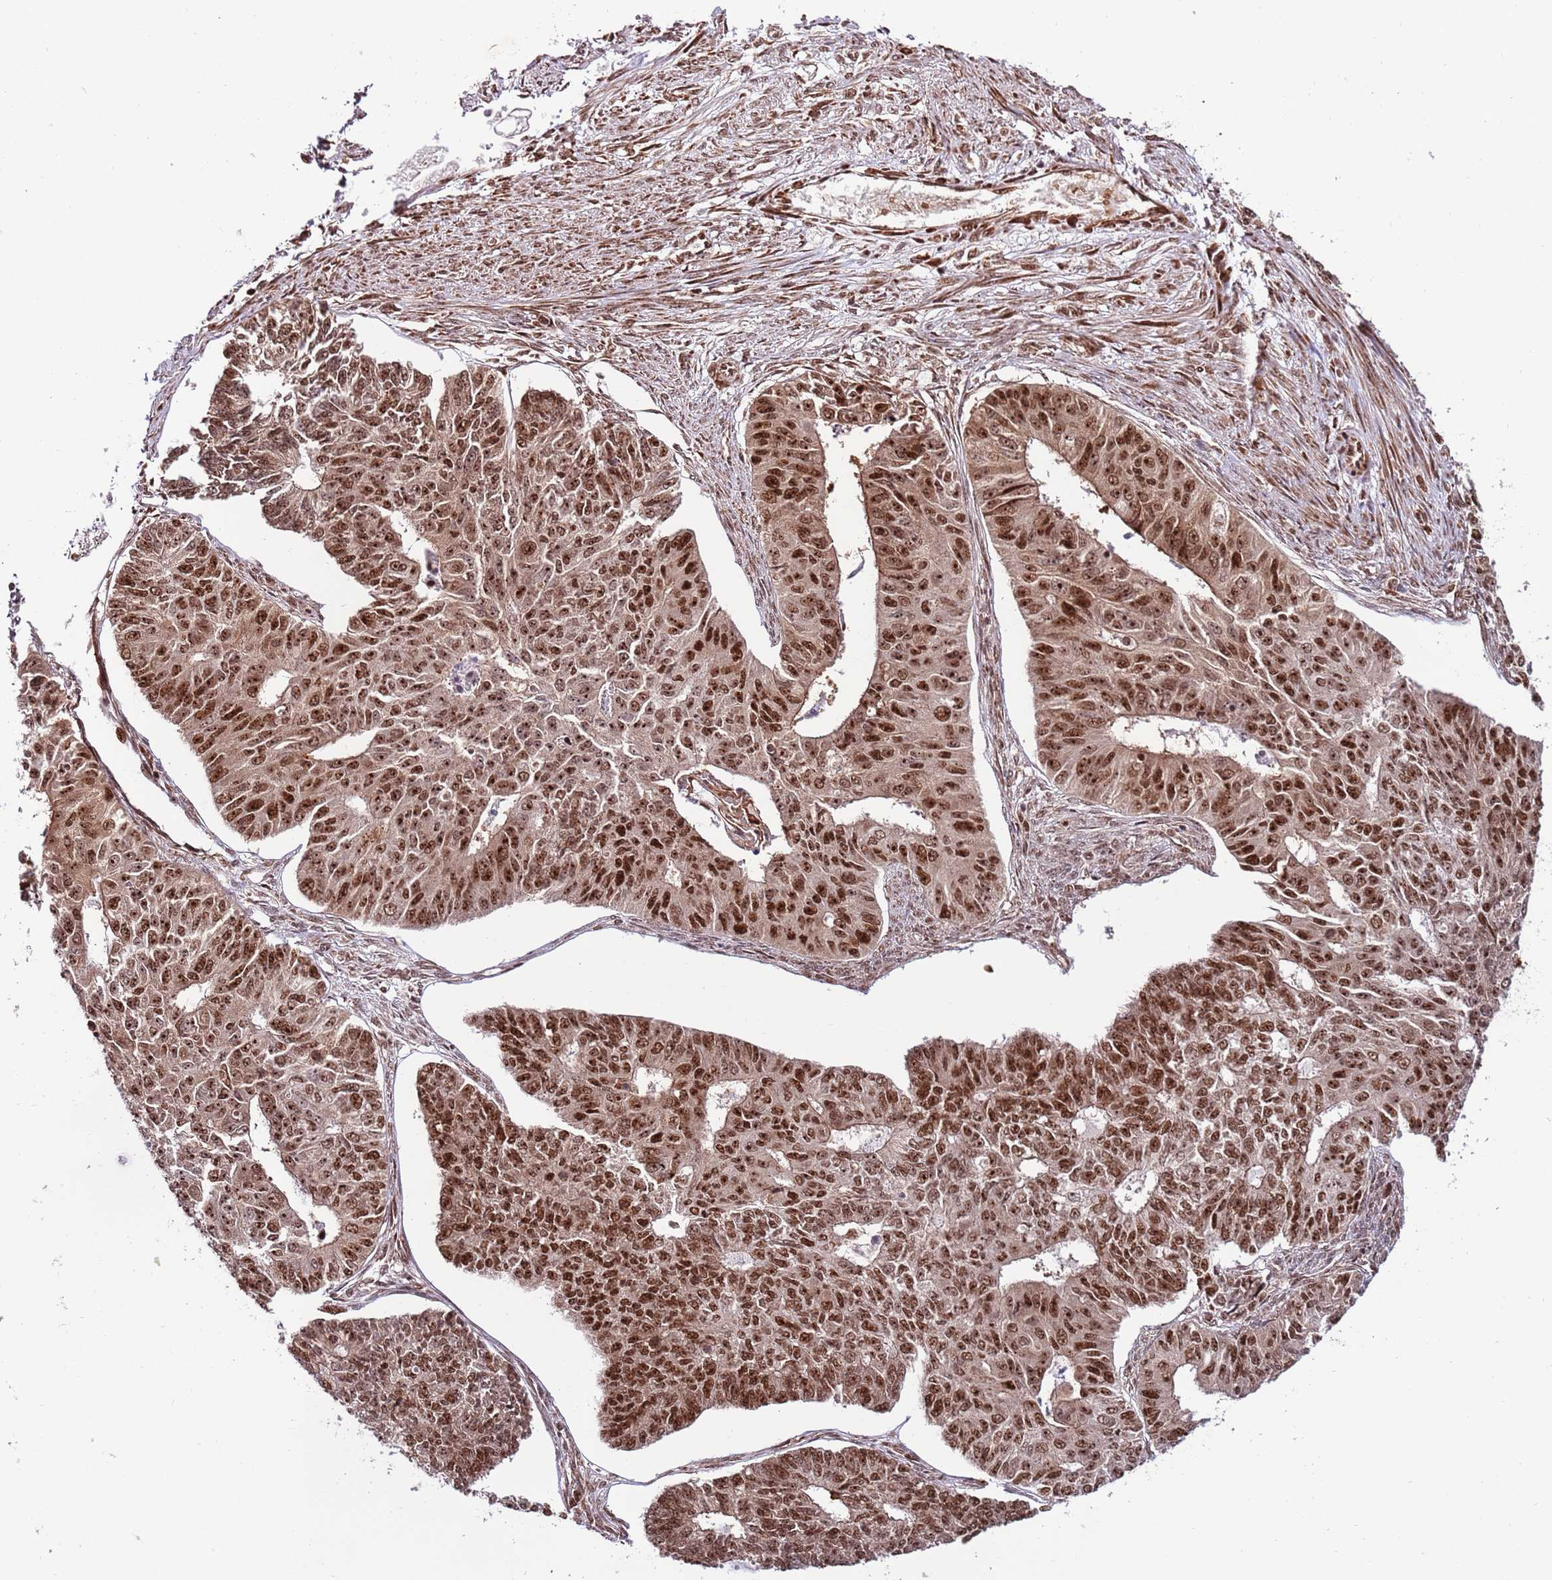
{"staining": {"intensity": "strong", "quantity": ">75%", "location": "nuclear"}, "tissue": "endometrial cancer", "cell_type": "Tumor cells", "image_type": "cancer", "snomed": [{"axis": "morphology", "description": "Adenocarcinoma, NOS"}, {"axis": "topography", "description": "Endometrium"}], "caption": "This histopathology image reveals immunohistochemistry staining of endometrial adenocarcinoma, with high strong nuclear expression in approximately >75% of tumor cells.", "gene": "RIF1", "patient": {"sex": "female", "age": 32}}